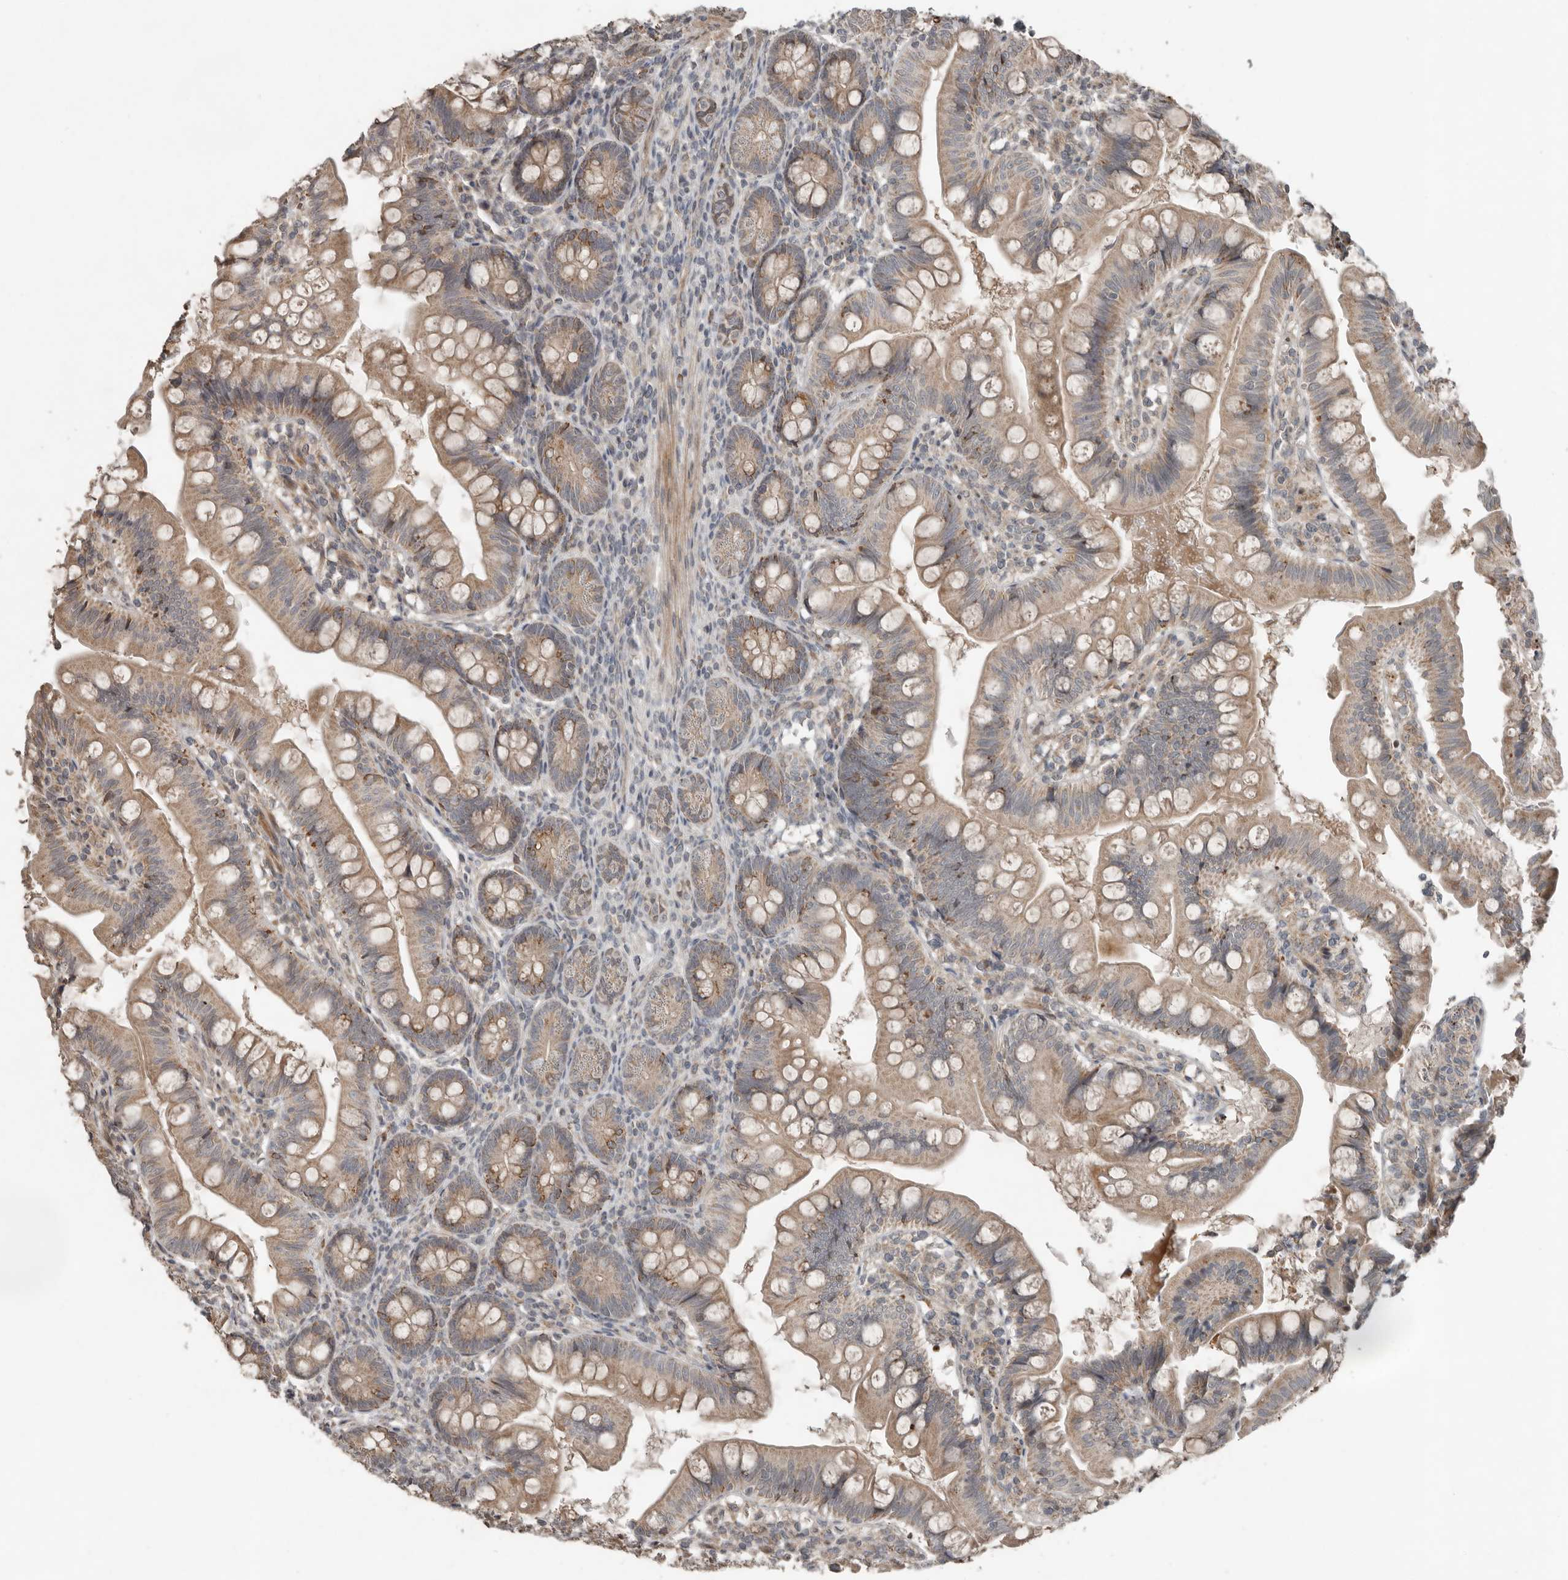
{"staining": {"intensity": "moderate", "quantity": ">75%", "location": "cytoplasmic/membranous"}, "tissue": "small intestine", "cell_type": "Glandular cells", "image_type": "normal", "snomed": [{"axis": "morphology", "description": "Normal tissue, NOS"}, {"axis": "topography", "description": "Small intestine"}], "caption": "This image exhibits IHC staining of normal human small intestine, with medium moderate cytoplasmic/membranous positivity in about >75% of glandular cells.", "gene": "SLC6A7", "patient": {"sex": "male", "age": 7}}